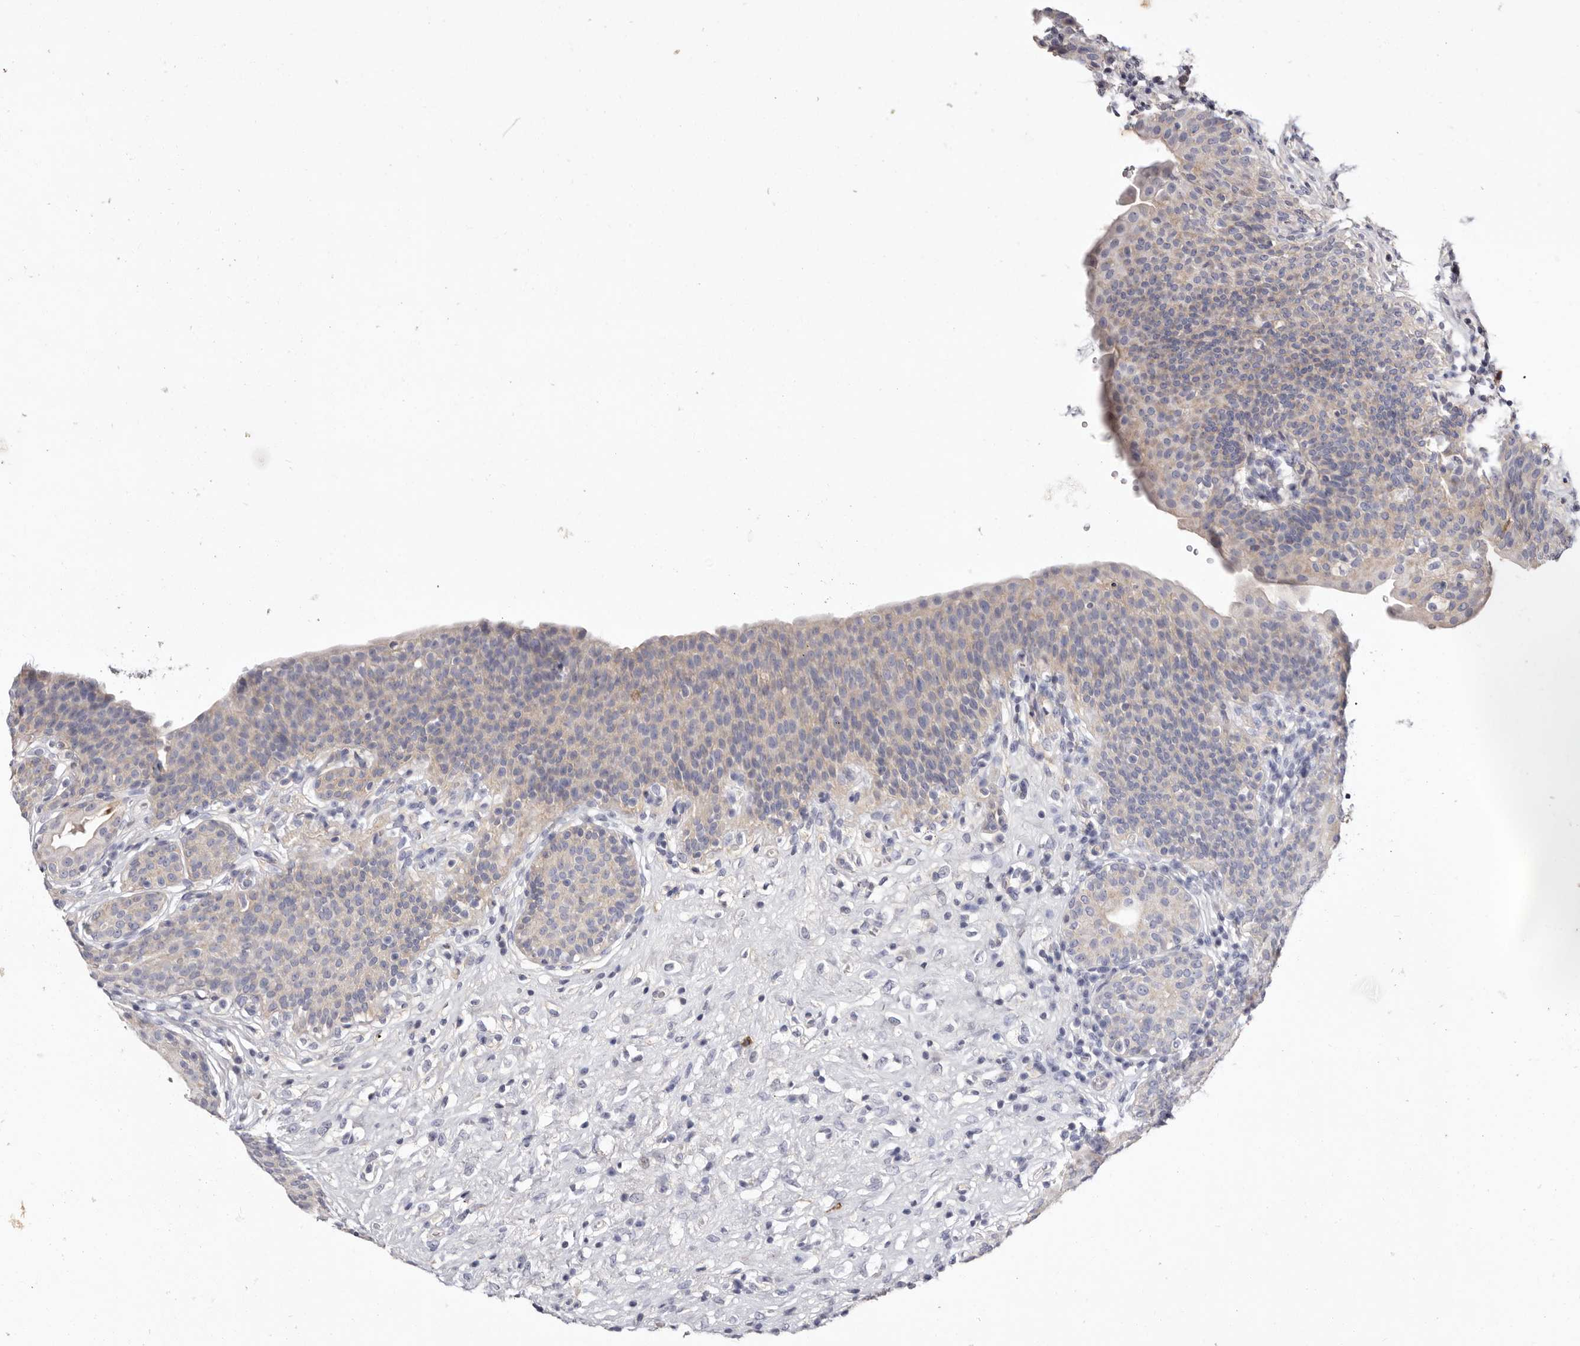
{"staining": {"intensity": "negative", "quantity": "none", "location": "none"}, "tissue": "urinary bladder", "cell_type": "Urothelial cells", "image_type": "normal", "snomed": [{"axis": "morphology", "description": "Normal tissue, NOS"}, {"axis": "topography", "description": "Urinary bladder"}], "caption": "Immunohistochemistry of normal human urinary bladder demonstrates no staining in urothelial cells.", "gene": "S1PR5", "patient": {"sex": "male", "age": 83}}